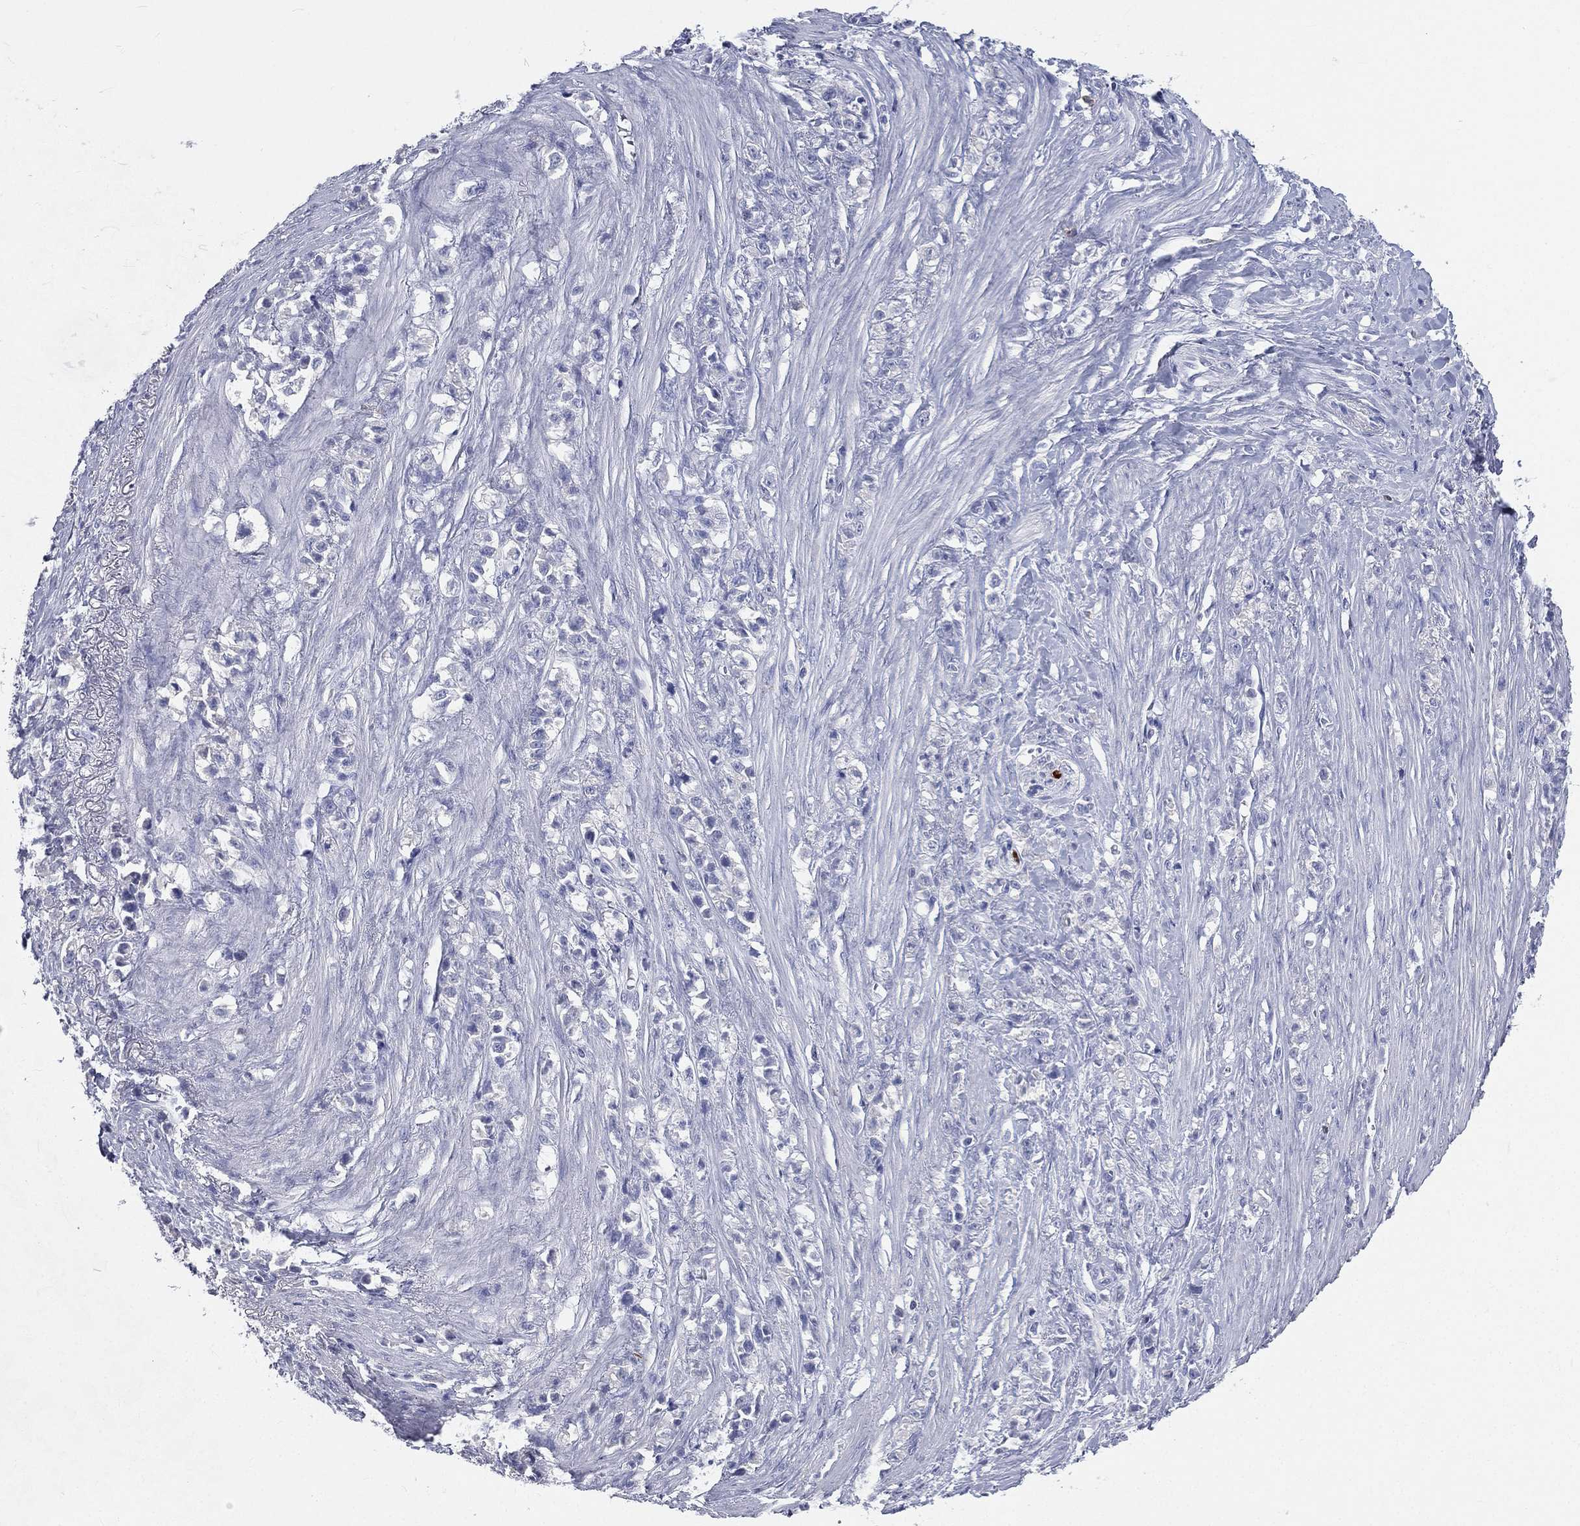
{"staining": {"intensity": "negative", "quantity": "none", "location": "none"}, "tissue": "stomach cancer", "cell_type": "Tumor cells", "image_type": "cancer", "snomed": [{"axis": "morphology", "description": "Adenocarcinoma, NOS"}, {"axis": "topography", "description": "Stomach, lower"}], "caption": "Tumor cells show no significant protein expression in stomach cancer. The staining is performed using DAB (3,3'-diaminobenzidine) brown chromogen with nuclei counter-stained in using hematoxylin.", "gene": "CD3D", "patient": {"sex": "male", "age": 88}}